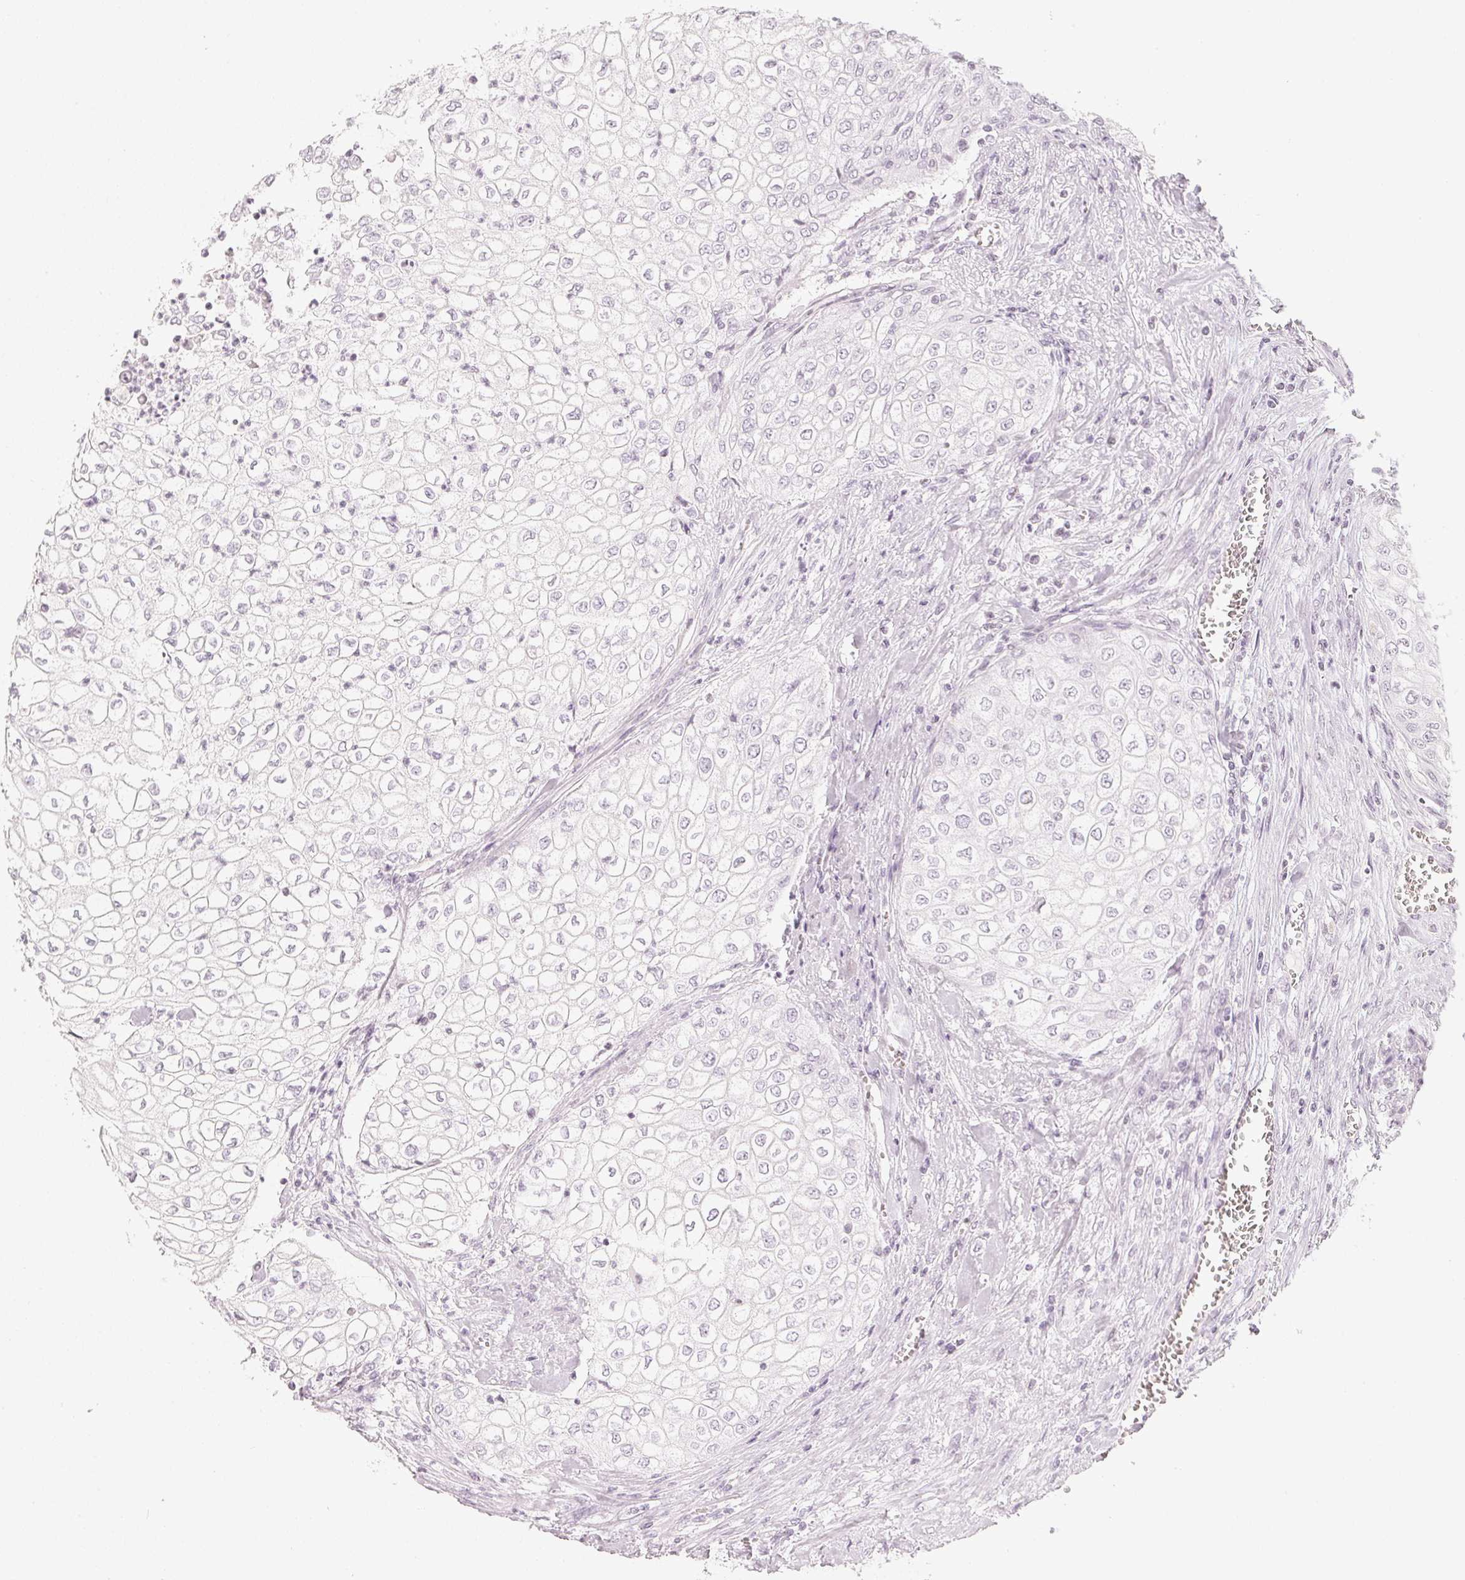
{"staining": {"intensity": "negative", "quantity": "none", "location": "none"}, "tissue": "urothelial cancer", "cell_type": "Tumor cells", "image_type": "cancer", "snomed": [{"axis": "morphology", "description": "Urothelial carcinoma, High grade"}, {"axis": "topography", "description": "Urinary bladder"}], "caption": "A histopathology image of human high-grade urothelial carcinoma is negative for staining in tumor cells. (DAB immunohistochemistry (IHC) with hematoxylin counter stain).", "gene": "SLC22A8", "patient": {"sex": "male", "age": 62}}